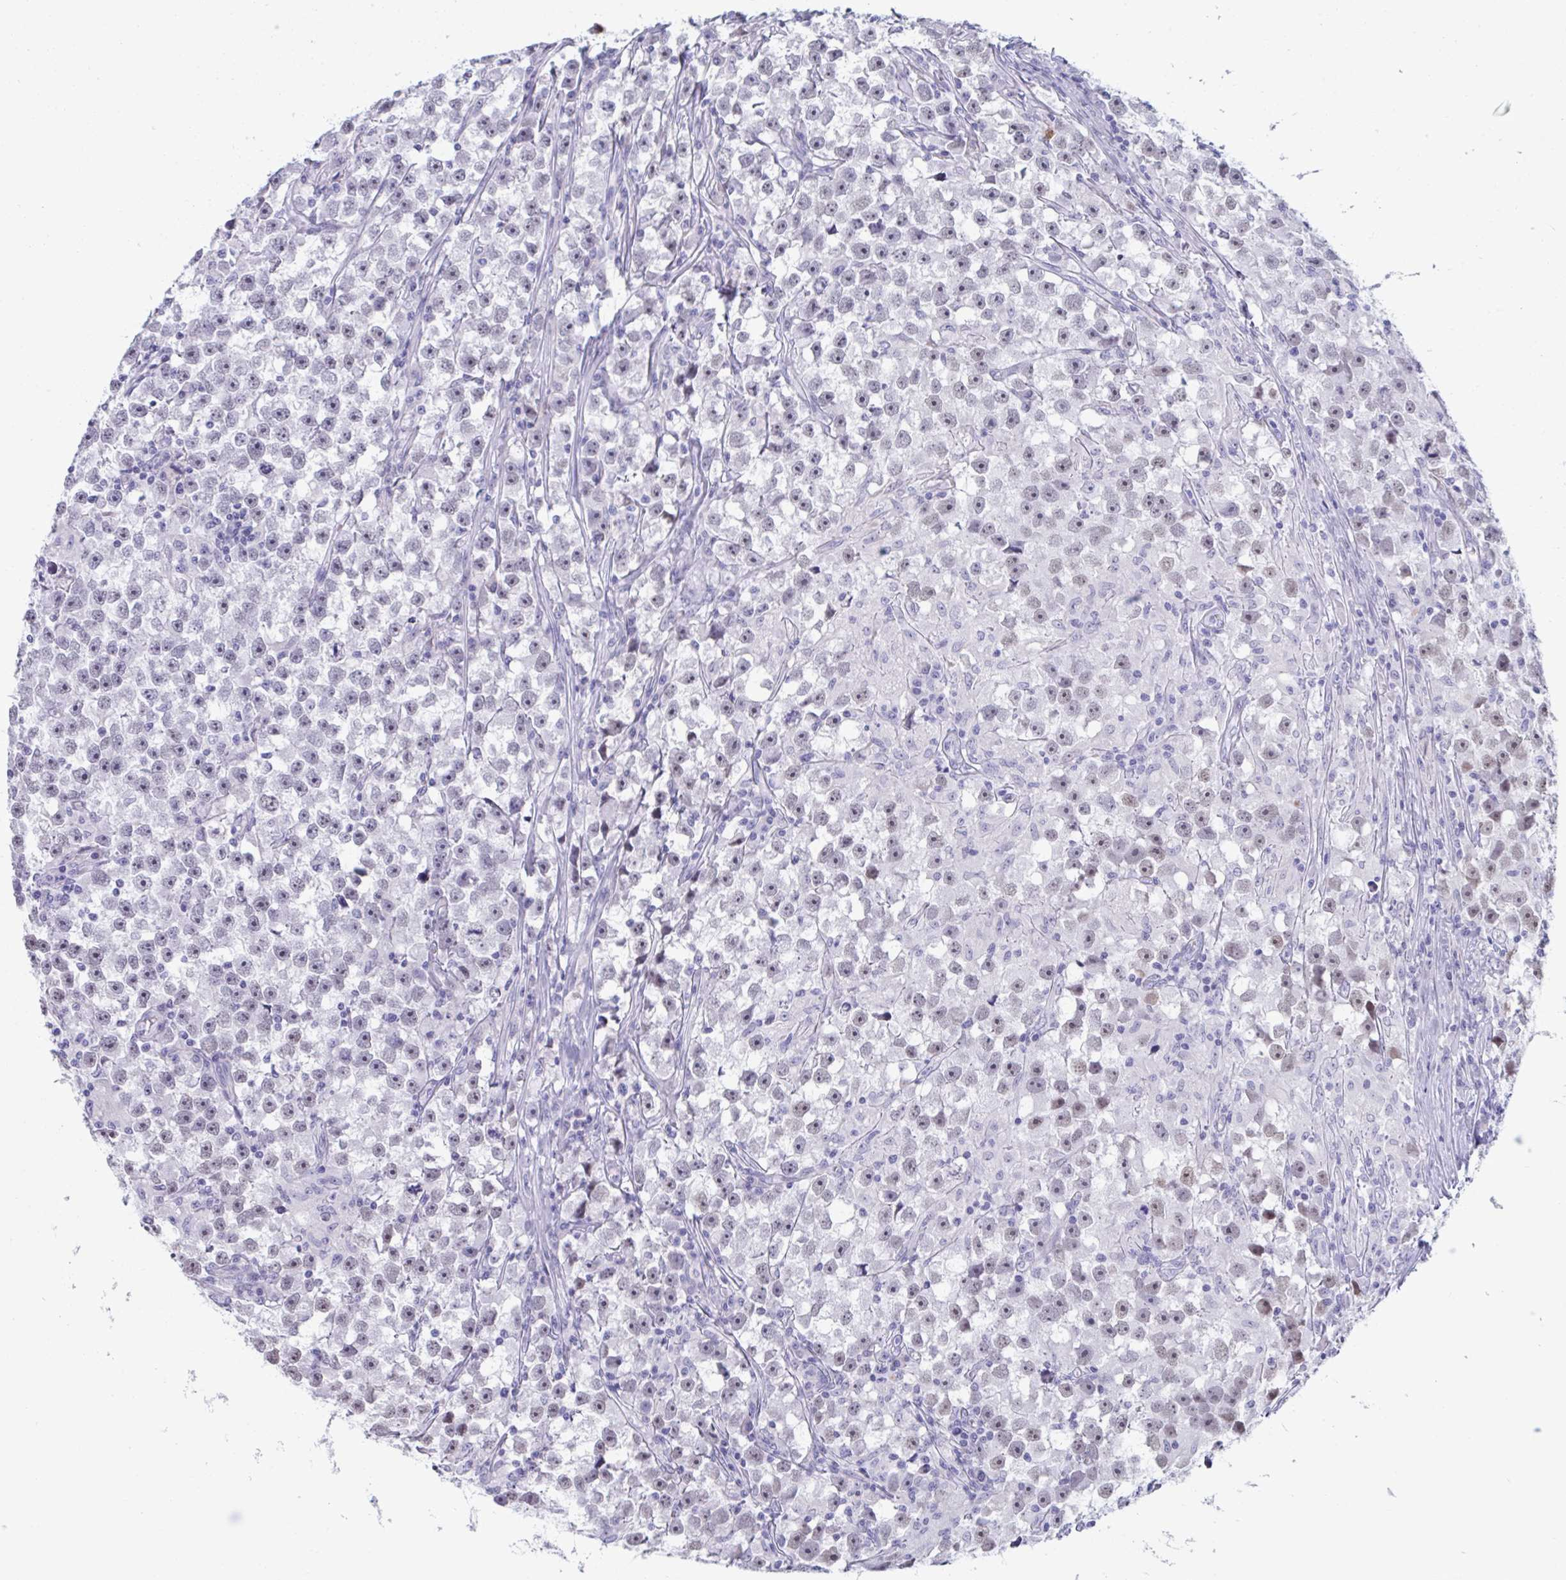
{"staining": {"intensity": "negative", "quantity": "none", "location": "none"}, "tissue": "testis cancer", "cell_type": "Tumor cells", "image_type": "cancer", "snomed": [{"axis": "morphology", "description": "Seminoma, NOS"}, {"axis": "topography", "description": "Testis"}], "caption": "Immunohistochemistry (IHC) image of neoplastic tissue: testis cancer stained with DAB exhibits no significant protein staining in tumor cells.", "gene": "MSMB", "patient": {"sex": "male", "age": 33}}